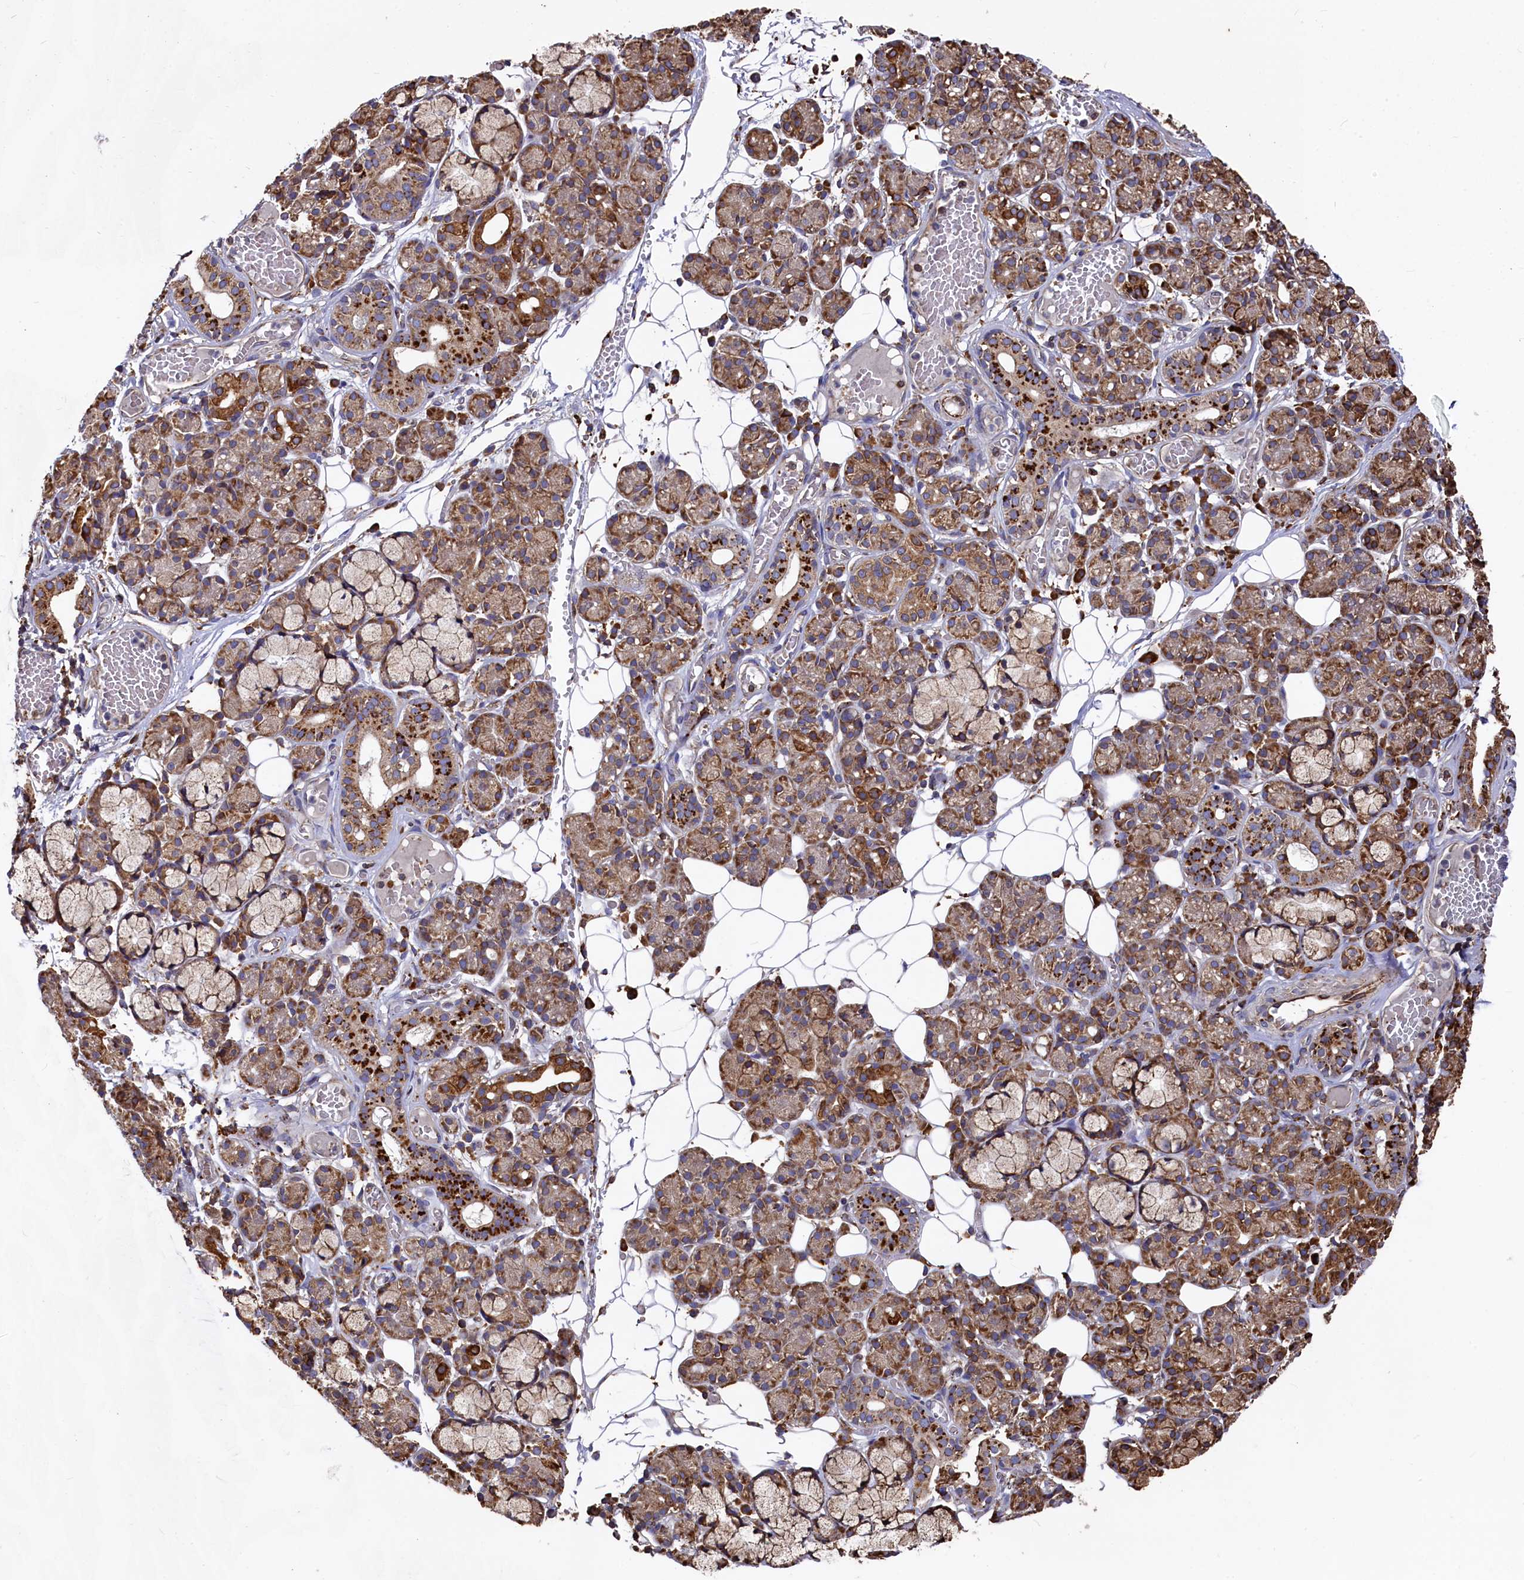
{"staining": {"intensity": "strong", "quantity": "25%-75%", "location": "cytoplasmic/membranous"}, "tissue": "salivary gland", "cell_type": "Glandular cells", "image_type": "normal", "snomed": [{"axis": "morphology", "description": "Normal tissue, NOS"}, {"axis": "topography", "description": "Salivary gland"}], "caption": "Protein staining shows strong cytoplasmic/membranous expression in about 25%-75% of glandular cells in benign salivary gland.", "gene": "NEURL1B", "patient": {"sex": "male", "age": 63}}